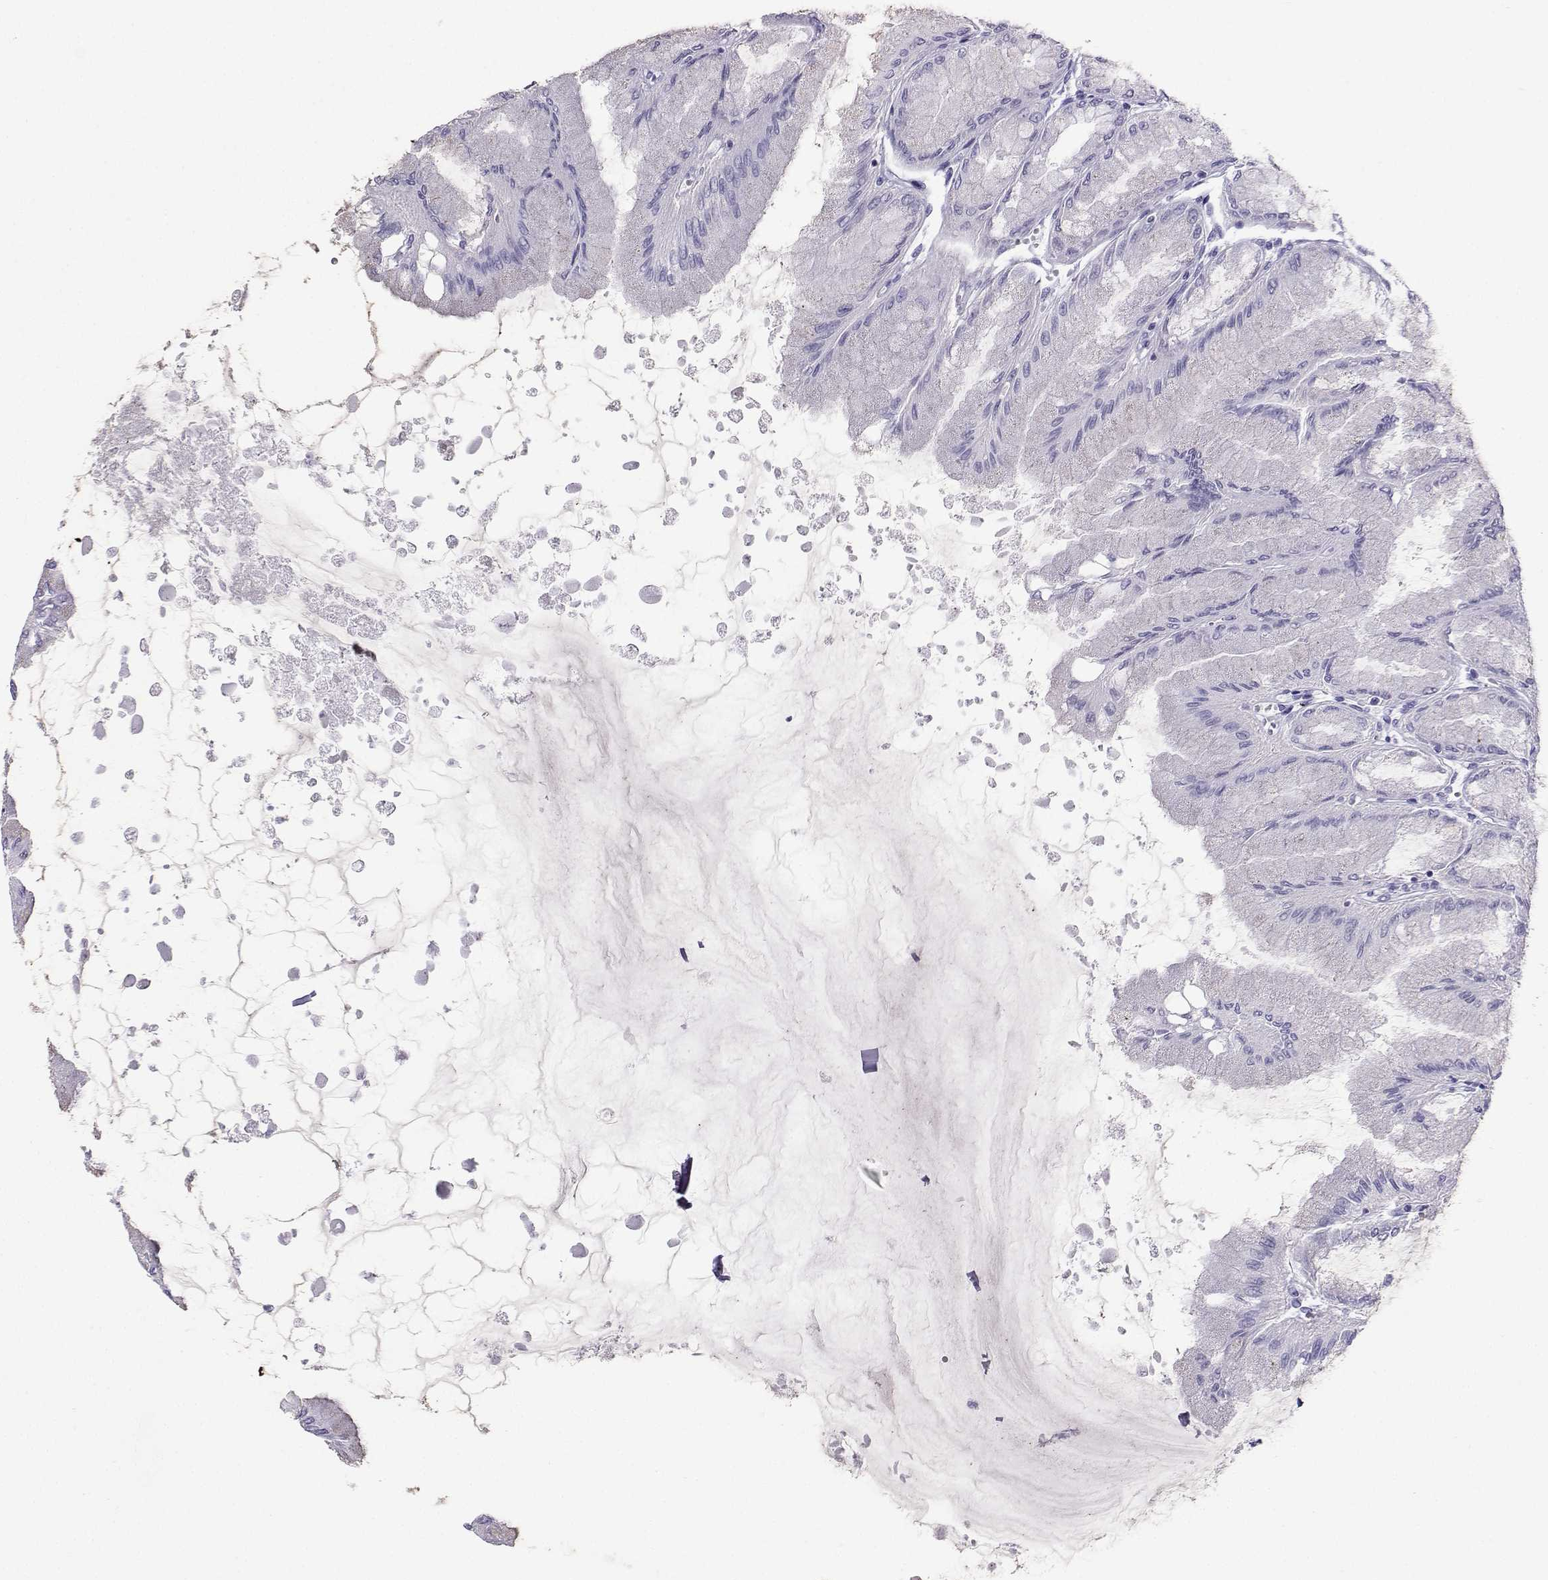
{"staining": {"intensity": "negative", "quantity": "none", "location": "none"}, "tissue": "stomach", "cell_type": "Glandular cells", "image_type": "normal", "snomed": [{"axis": "morphology", "description": "Normal tissue, NOS"}, {"axis": "topography", "description": "Stomach, upper"}], "caption": "This is an immunohistochemistry (IHC) histopathology image of normal human stomach. There is no expression in glandular cells.", "gene": "SLC18A2", "patient": {"sex": "male", "age": 60}}